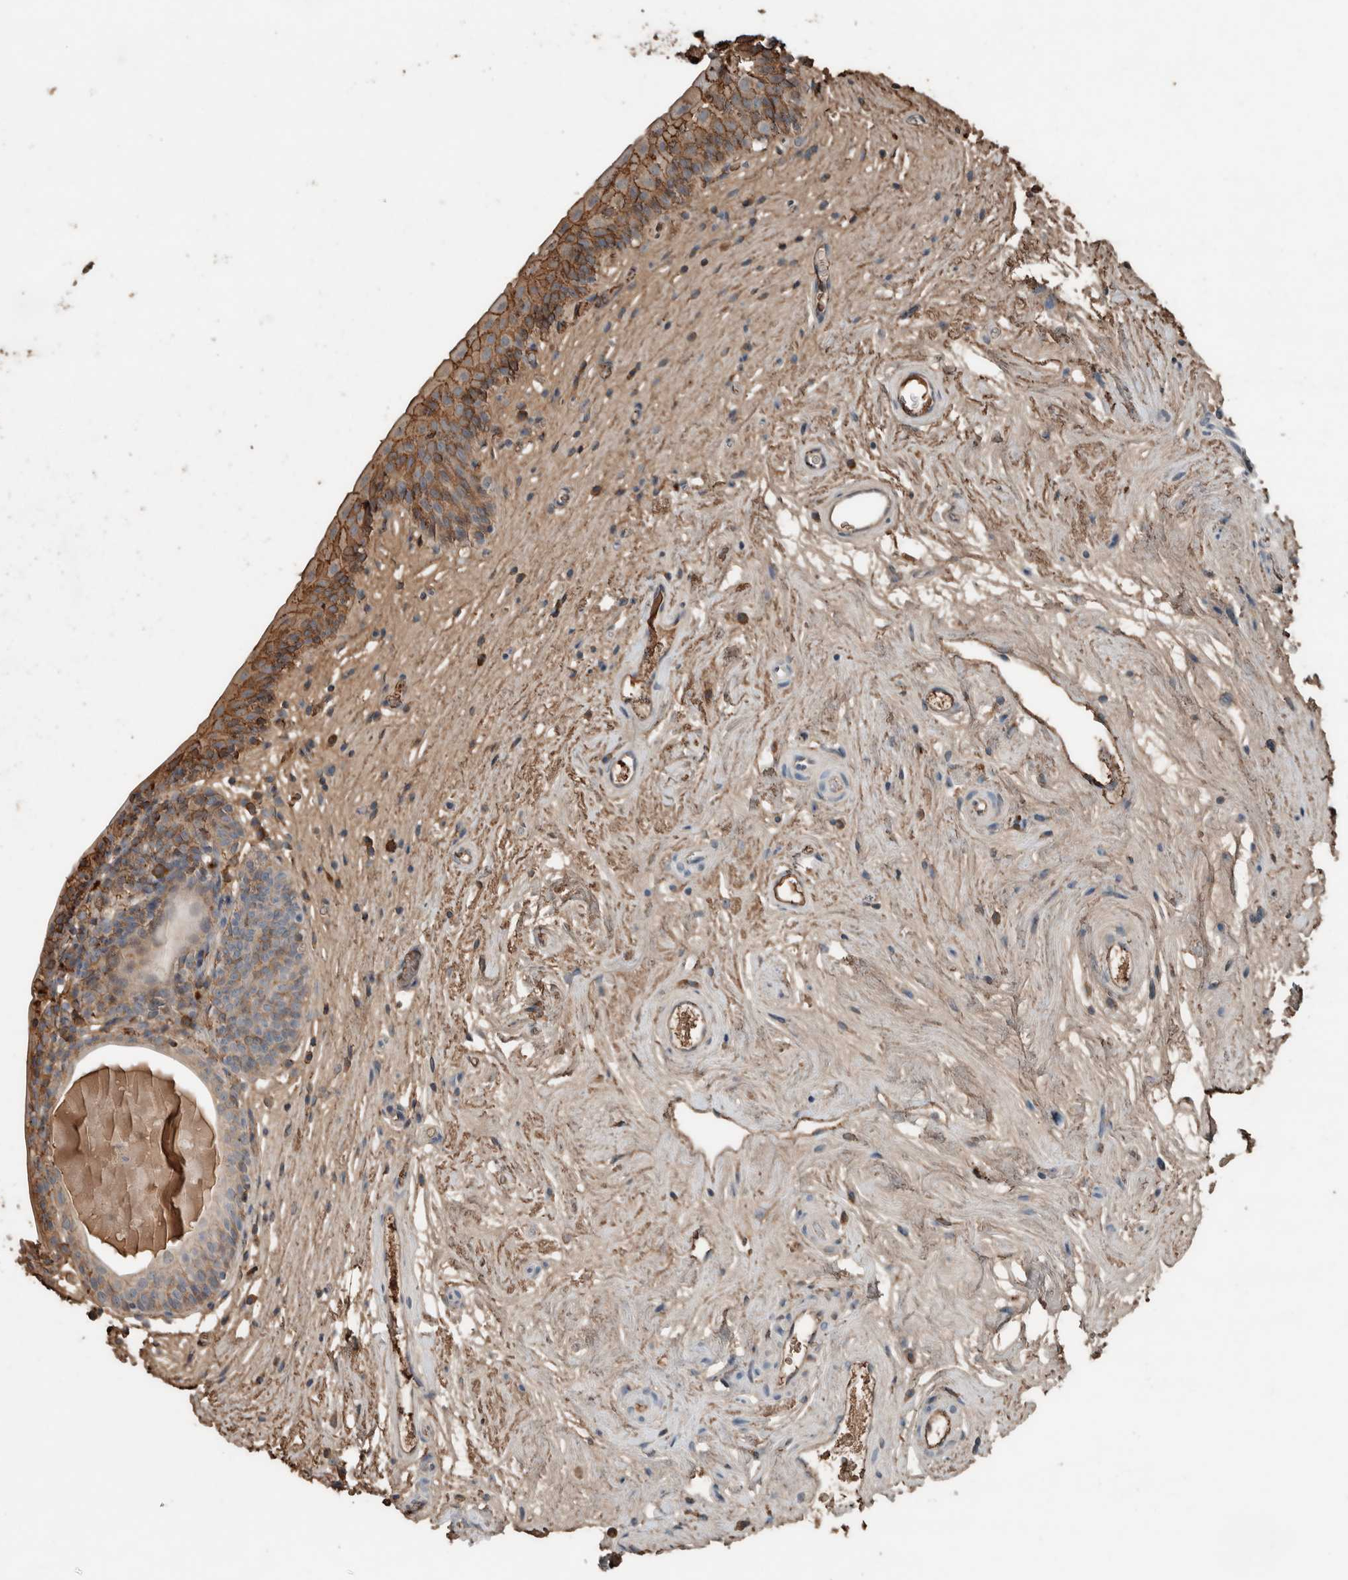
{"staining": {"intensity": "moderate", "quantity": "25%-75%", "location": "cytoplasmic/membranous"}, "tissue": "urinary bladder", "cell_type": "Urothelial cells", "image_type": "normal", "snomed": [{"axis": "morphology", "description": "Normal tissue, NOS"}, {"axis": "topography", "description": "Urinary bladder"}], "caption": "IHC staining of benign urinary bladder, which shows medium levels of moderate cytoplasmic/membranous staining in approximately 25%-75% of urothelial cells indicating moderate cytoplasmic/membranous protein positivity. The staining was performed using DAB (brown) for protein detection and nuclei were counterstained in hematoxylin (blue).", "gene": "USP34", "patient": {"sex": "male", "age": 83}}